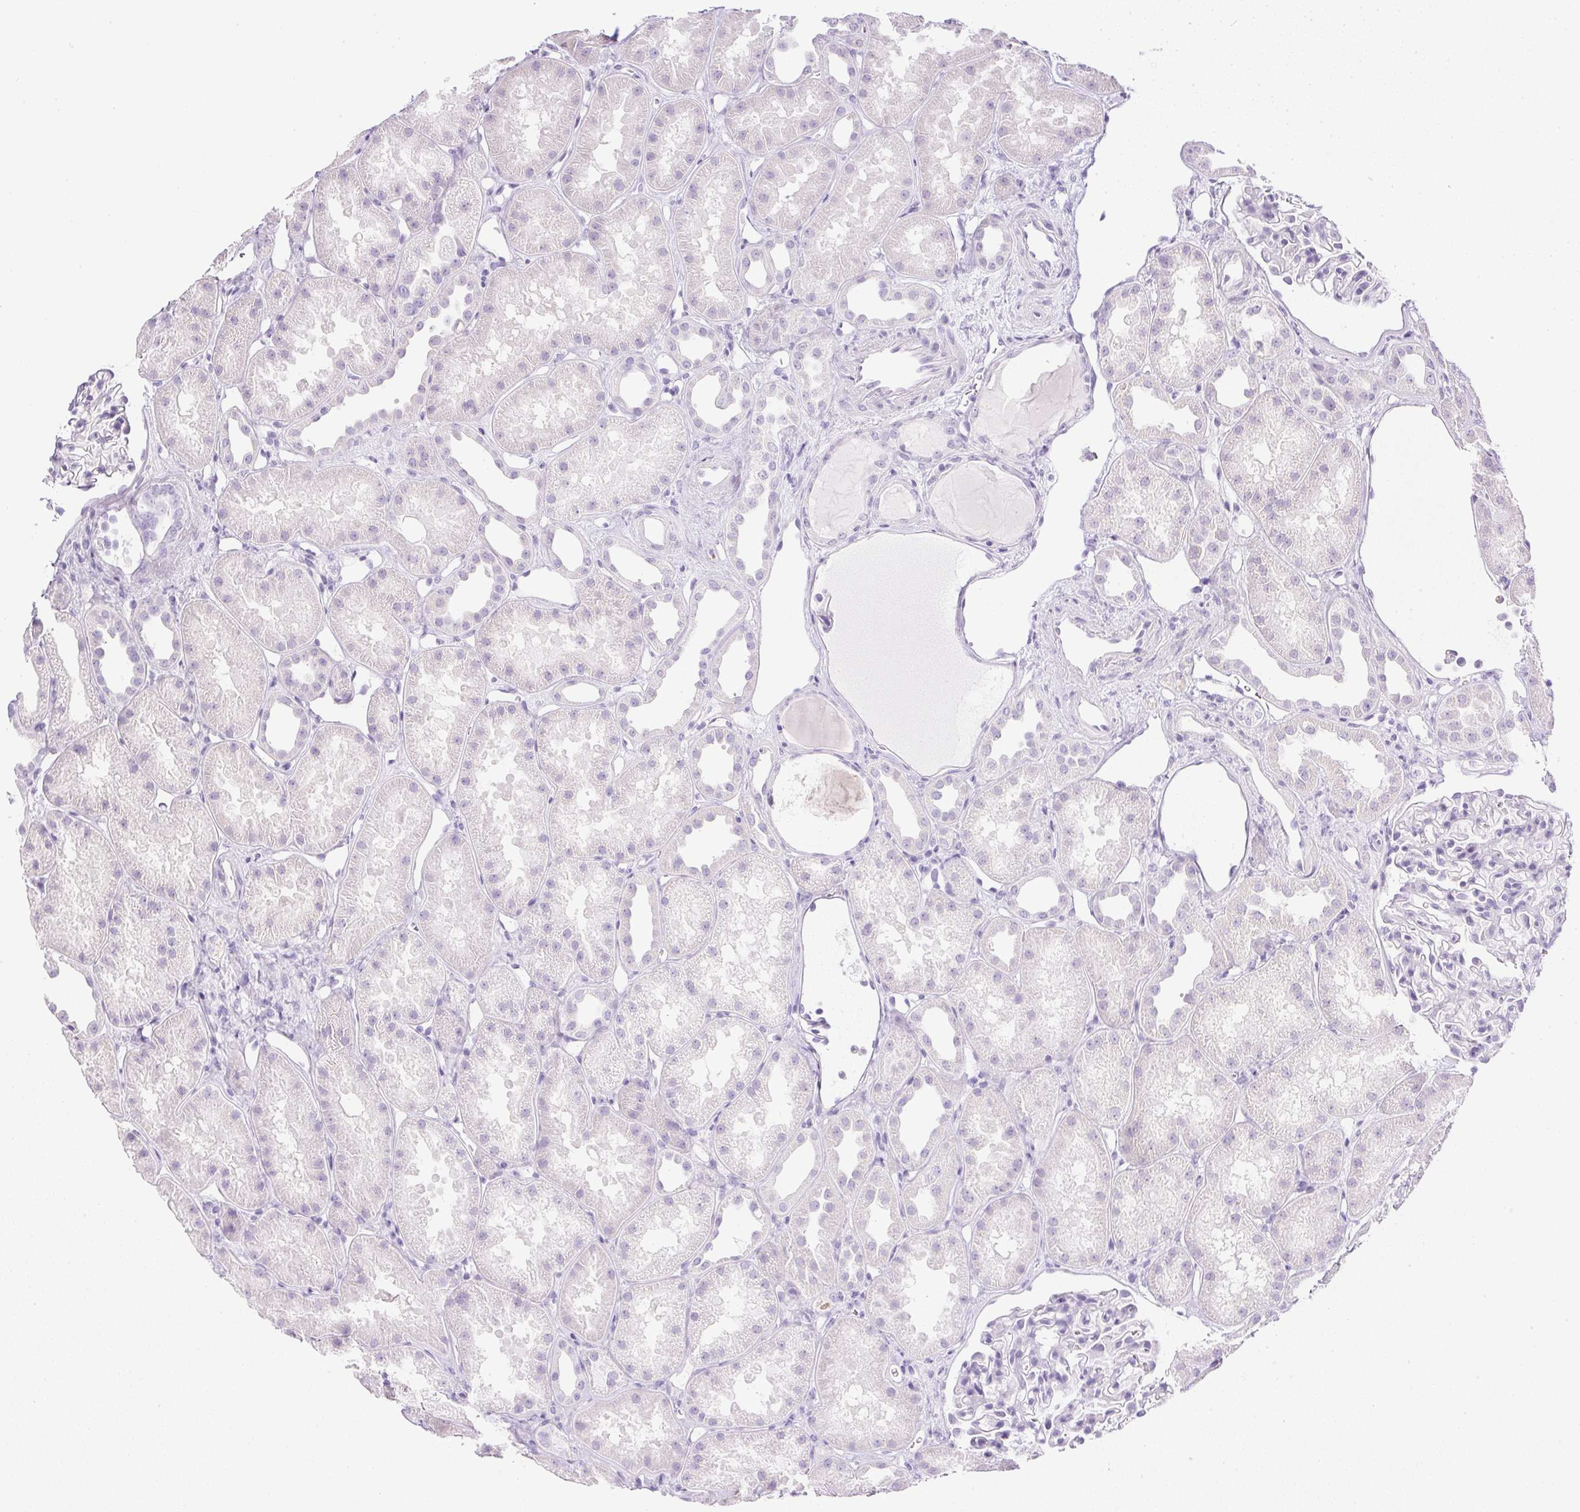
{"staining": {"intensity": "negative", "quantity": "none", "location": "none"}, "tissue": "kidney", "cell_type": "Cells in glomeruli", "image_type": "normal", "snomed": [{"axis": "morphology", "description": "Normal tissue, NOS"}, {"axis": "topography", "description": "Kidney"}], "caption": "A high-resolution histopathology image shows immunohistochemistry staining of unremarkable kidney, which reveals no significant positivity in cells in glomeruli.", "gene": "CPB1", "patient": {"sex": "male", "age": 61}}